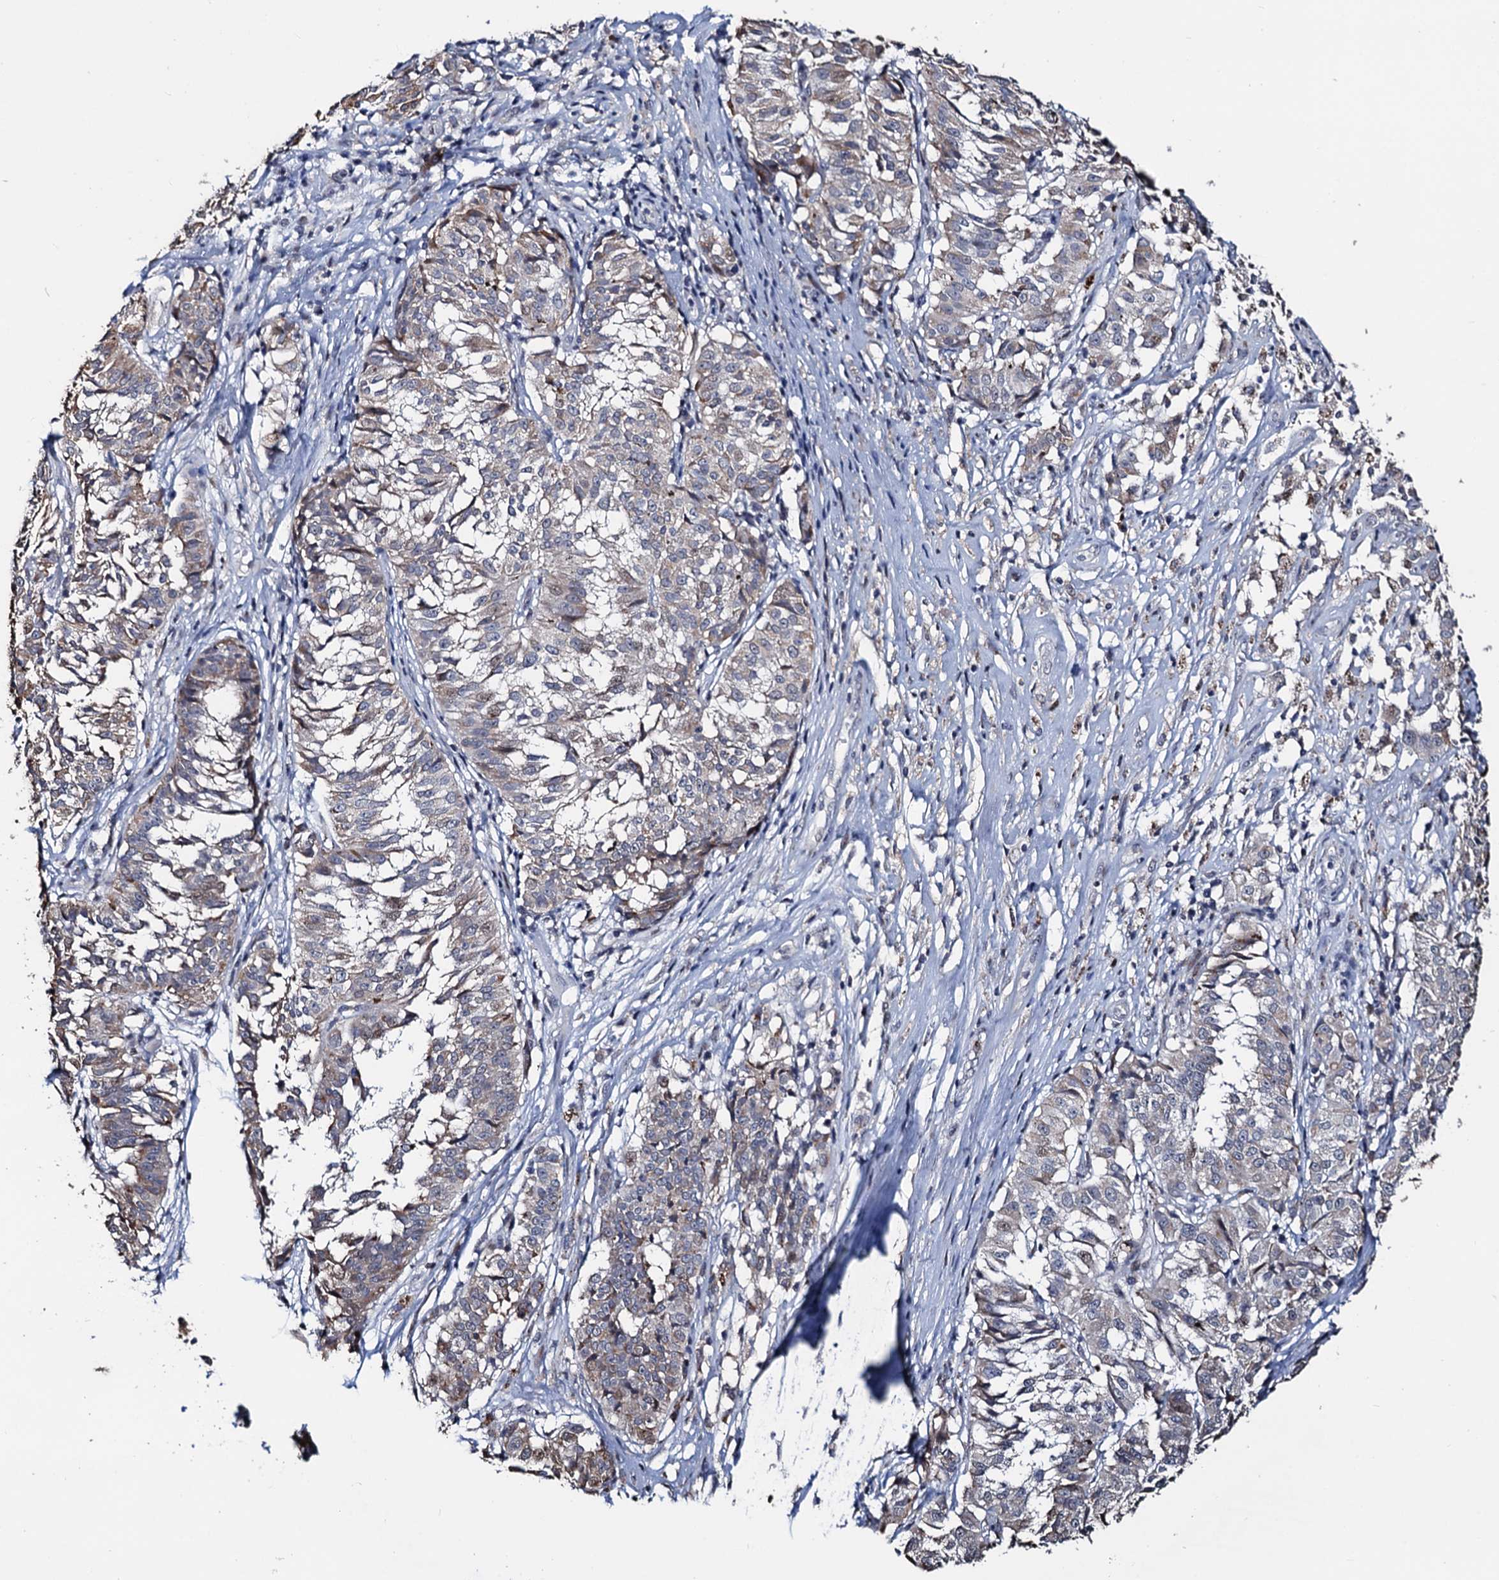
{"staining": {"intensity": "weak", "quantity": "<25%", "location": "cytoplasmic/membranous"}, "tissue": "melanoma", "cell_type": "Tumor cells", "image_type": "cancer", "snomed": [{"axis": "morphology", "description": "Malignant melanoma, NOS"}, {"axis": "topography", "description": "Skin"}], "caption": "Immunohistochemical staining of human melanoma reveals no significant staining in tumor cells. (IHC, brightfield microscopy, high magnification).", "gene": "FAM222A", "patient": {"sex": "female", "age": 72}}